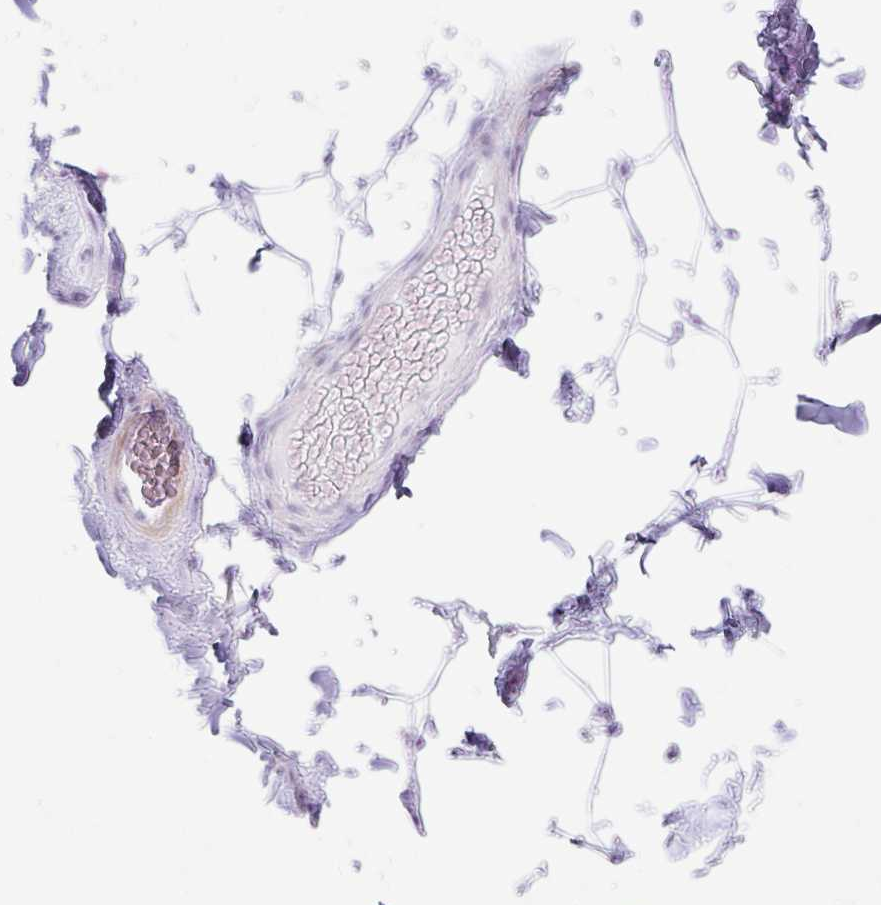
{"staining": {"intensity": "negative", "quantity": "none", "location": "none"}, "tissue": "adipose tissue", "cell_type": "Adipocytes", "image_type": "normal", "snomed": [{"axis": "morphology", "description": "Normal tissue, NOS"}, {"axis": "topography", "description": "Vascular tissue"}, {"axis": "topography", "description": "Peripheral nerve tissue"}], "caption": "Immunohistochemical staining of unremarkable adipose tissue exhibits no significant expression in adipocytes.", "gene": "CLDND2", "patient": {"sex": "male", "age": 41}}